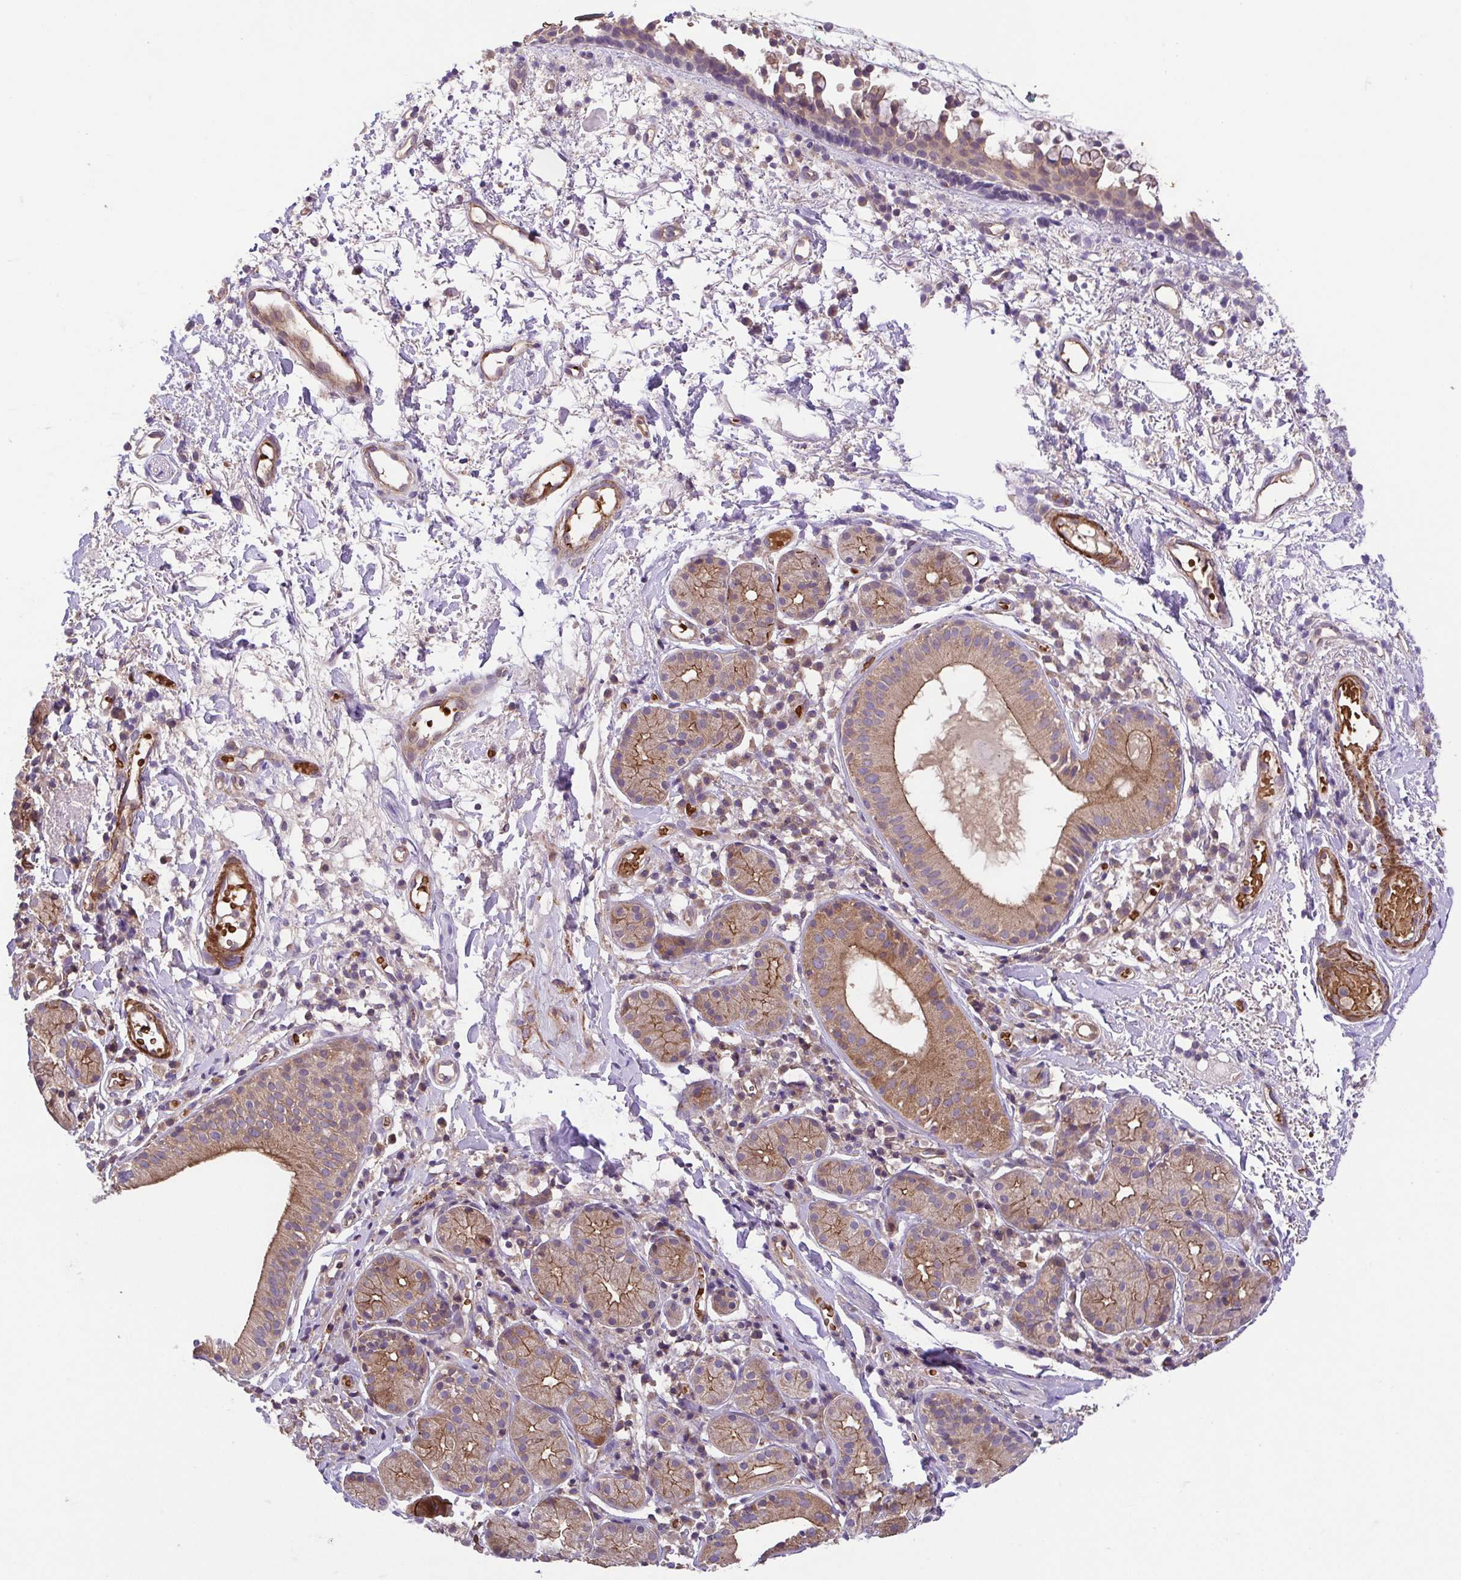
{"staining": {"intensity": "weak", "quantity": ">75%", "location": "cytoplasmic/membranous"}, "tissue": "nasopharynx", "cell_type": "Respiratory epithelial cells", "image_type": "normal", "snomed": [{"axis": "morphology", "description": "Normal tissue, NOS"}, {"axis": "morphology", "description": "Basal cell carcinoma"}, {"axis": "topography", "description": "Cartilage tissue"}, {"axis": "topography", "description": "Nasopharynx"}, {"axis": "topography", "description": "Oral tissue"}], "caption": "Immunohistochemistry image of normal nasopharynx: human nasopharynx stained using IHC reveals low levels of weak protein expression localized specifically in the cytoplasmic/membranous of respiratory epithelial cells, appearing as a cytoplasmic/membranous brown color.", "gene": "IDE", "patient": {"sex": "female", "age": 77}}